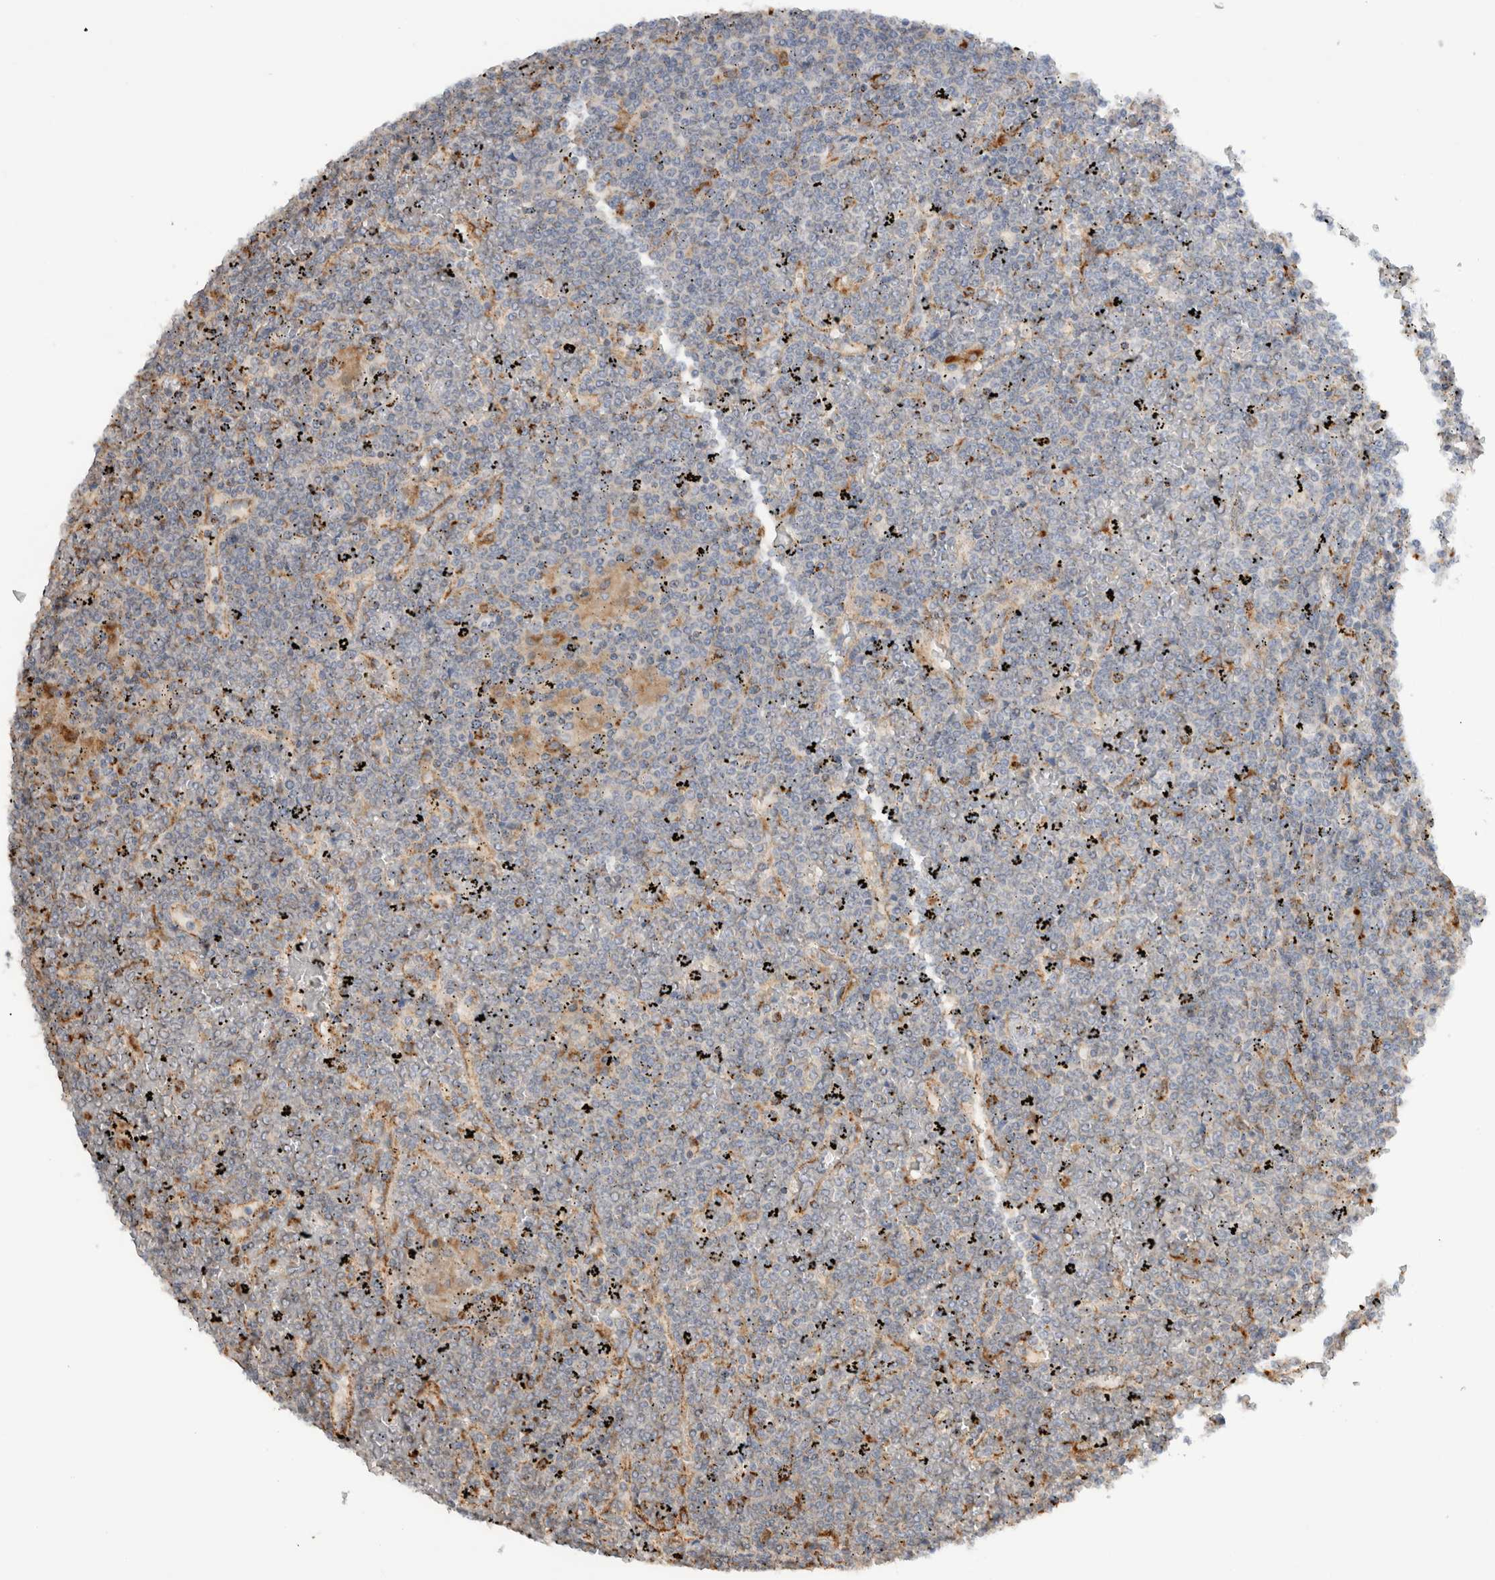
{"staining": {"intensity": "negative", "quantity": "none", "location": "none"}, "tissue": "lymphoma", "cell_type": "Tumor cells", "image_type": "cancer", "snomed": [{"axis": "morphology", "description": "Malignant lymphoma, non-Hodgkin's type, Low grade"}, {"axis": "topography", "description": "Spleen"}], "caption": "Image shows no protein expression in tumor cells of lymphoma tissue.", "gene": "GNS", "patient": {"sex": "female", "age": 19}}